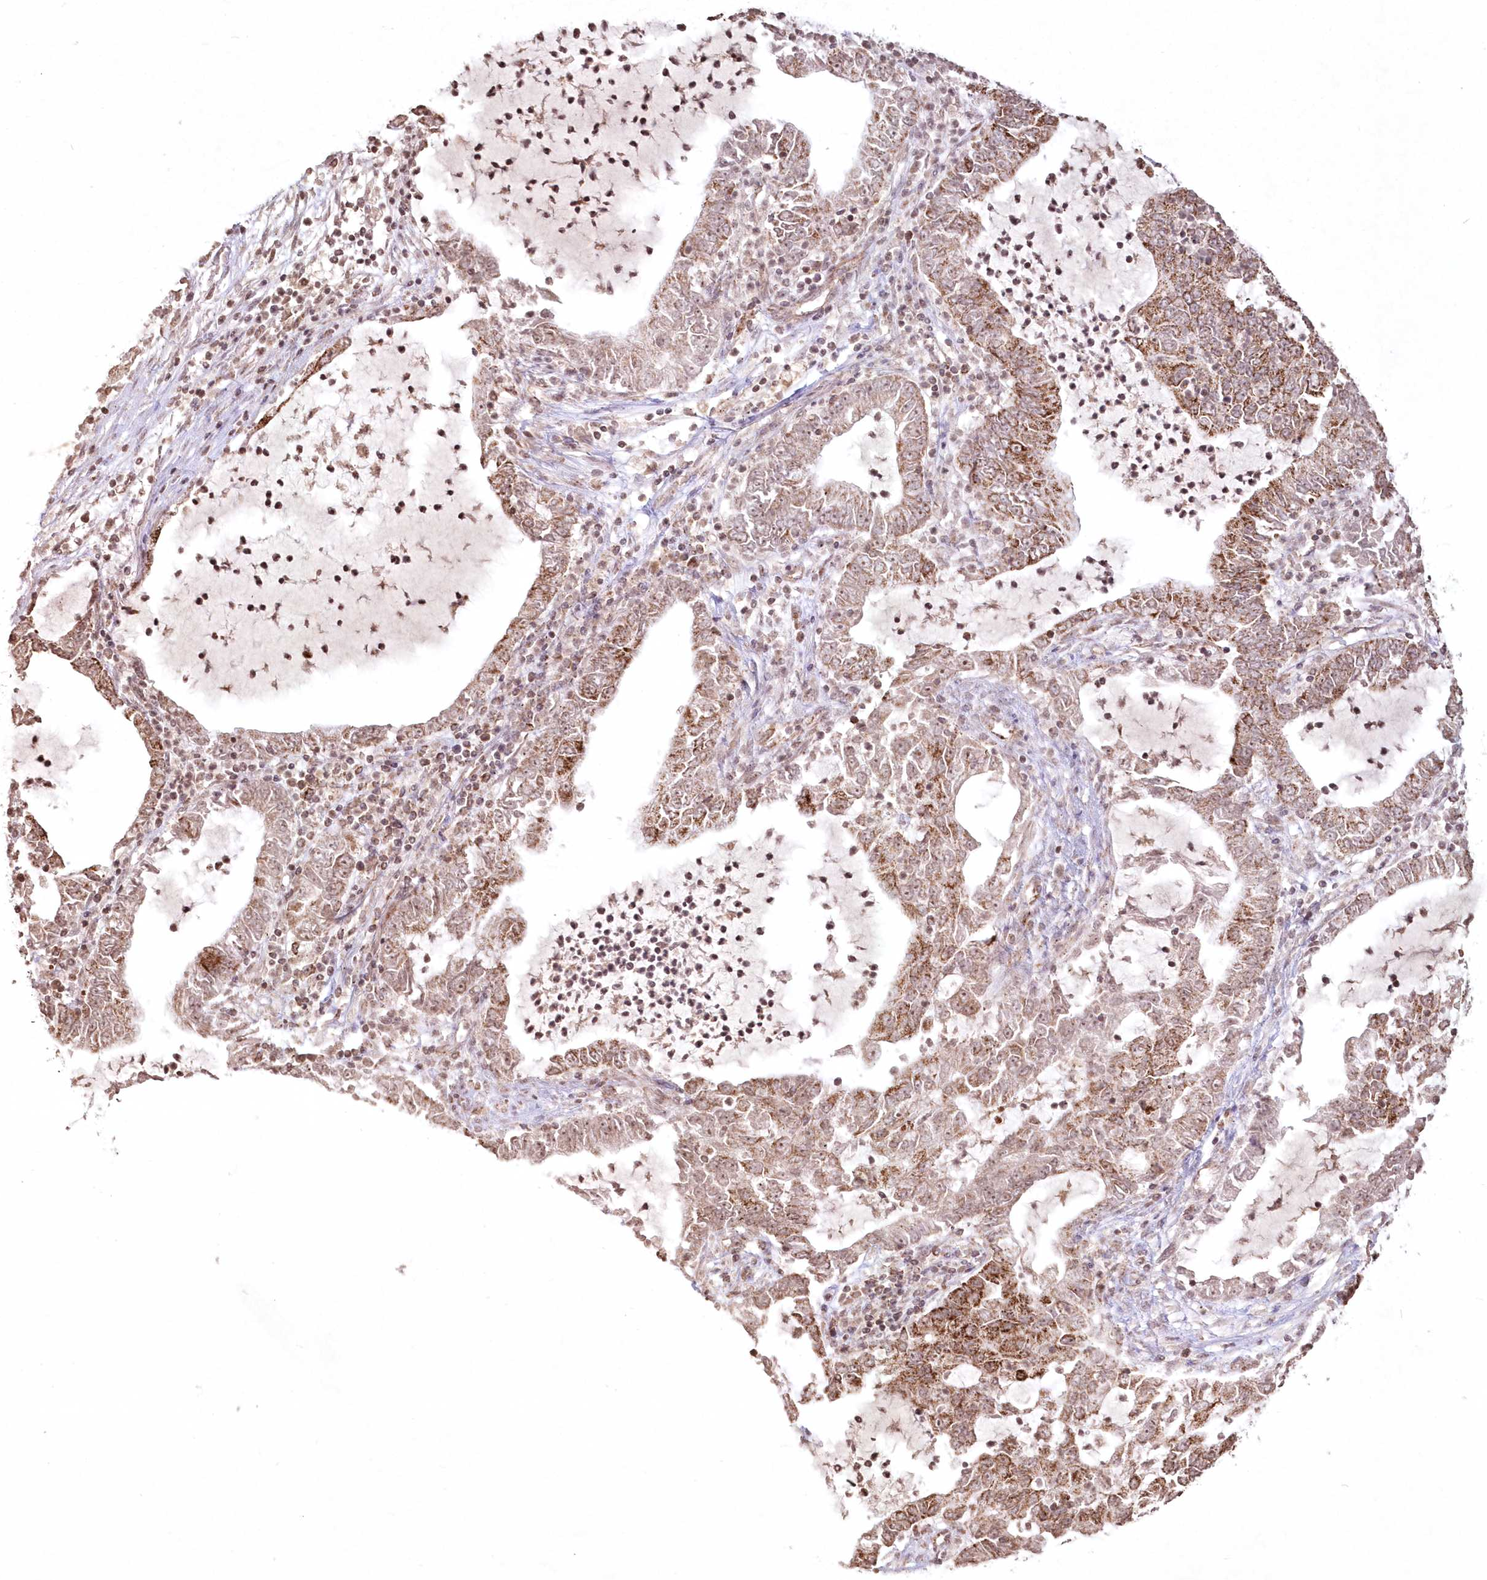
{"staining": {"intensity": "strong", "quantity": "25%-75%", "location": "cytoplasmic/membranous"}, "tissue": "lung cancer", "cell_type": "Tumor cells", "image_type": "cancer", "snomed": [{"axis": "morphology", "description": "Adenocarcinoma, NOS"}, {"axis": "topography", "description": "Lung"}], "caption": "Lung cancer (adenocarcinoma) stained for a protein shows strong cytoplasmic/membranous positivity in tumor cells.", "gene": "LRPPRC", "patient": {"sex": "female", "age": 51}}